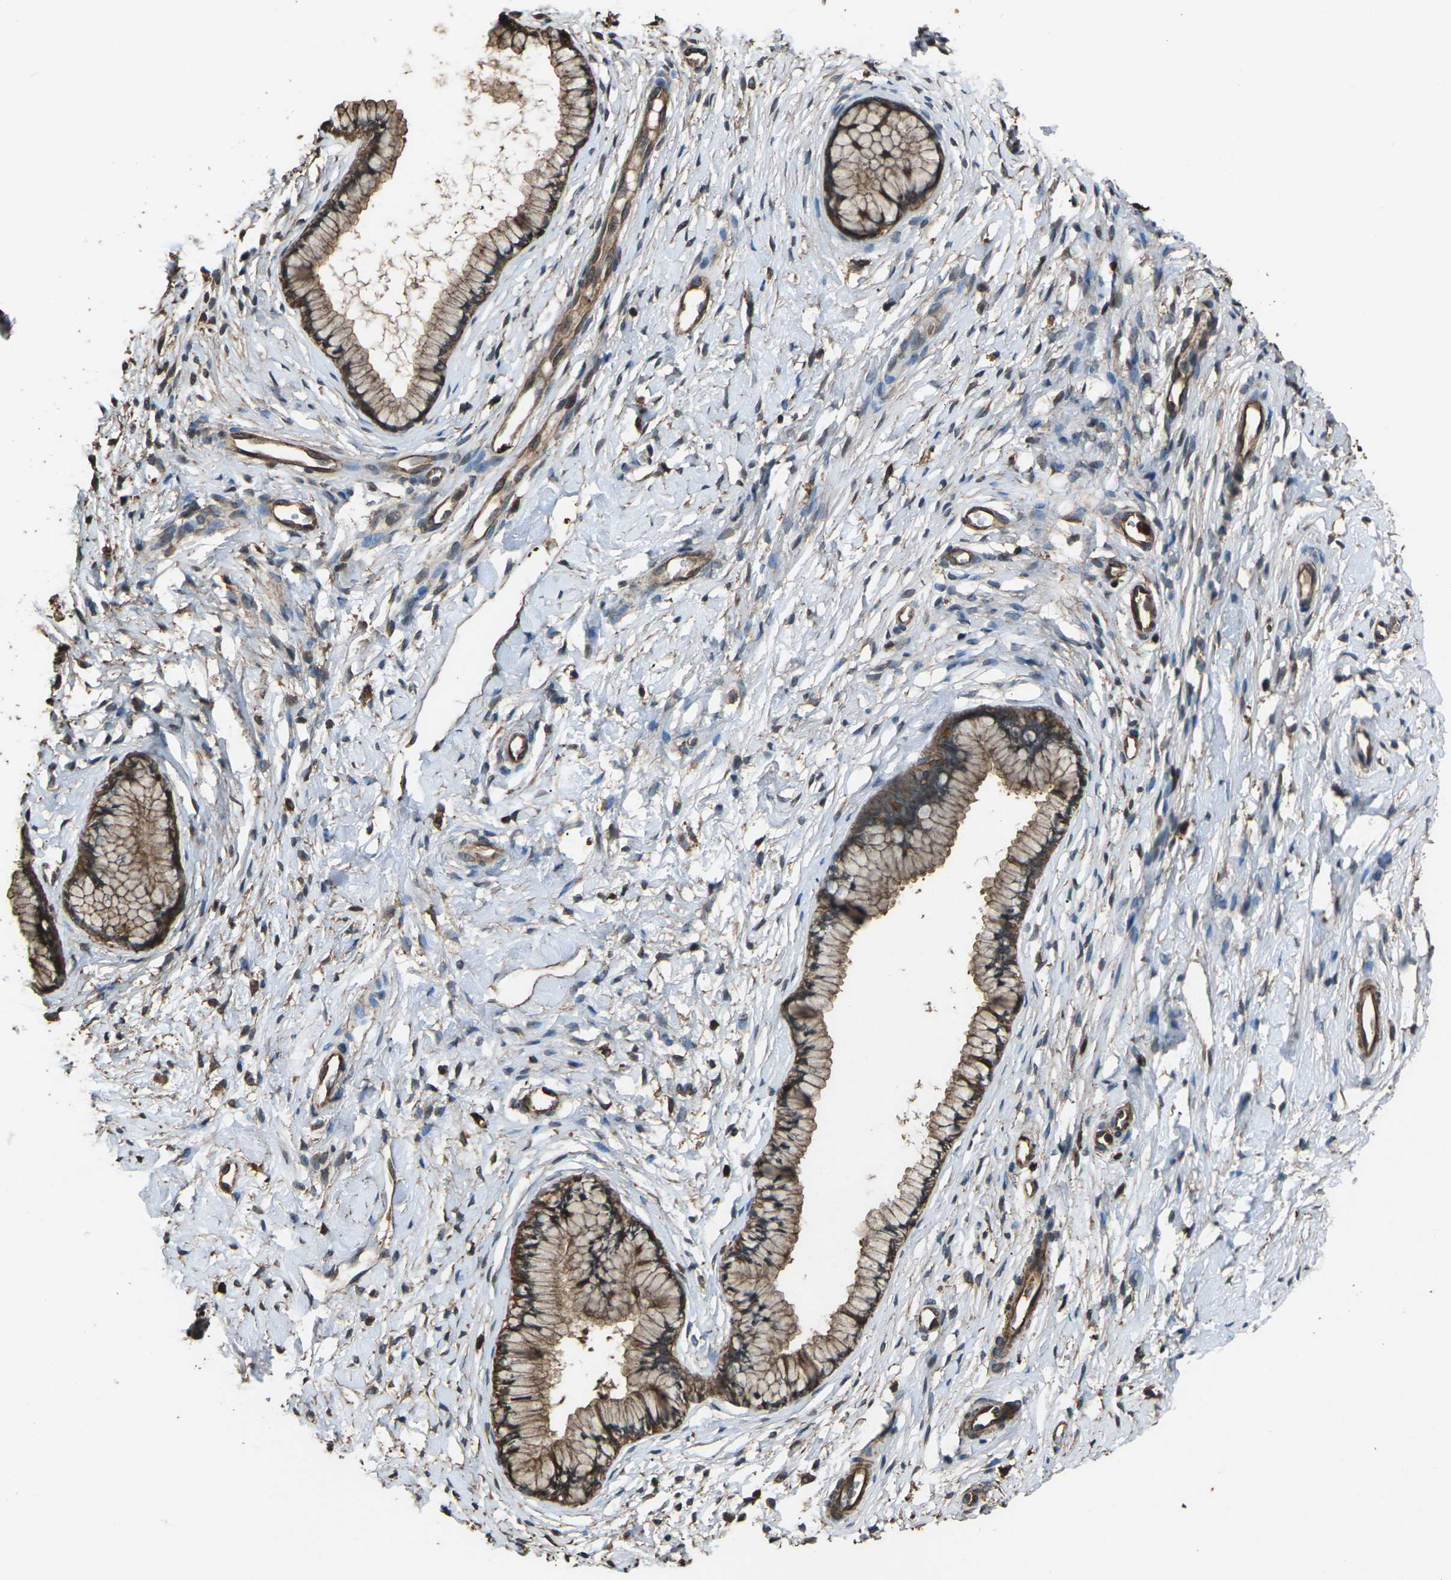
{"staining": {"intensity": "moderate", "quantity": ">75%", "location": "cytoplasmic/membranous"}, "tissue": "cervix", "cell_type": "Glandular cells", "image_type": "normal", "snomed": [{"axis": "morphology", "description": "Normal tissue, NOS"}, {"axis": "topography", "description": "Cervix"}], "caption": "A histopathology image of cervix stained for a protein demonstrates moderate cytoplasmic/membranous brown staining in glandular cells.", "gene": "DHPS", "patient": {"sex": "female", "age": 65}}